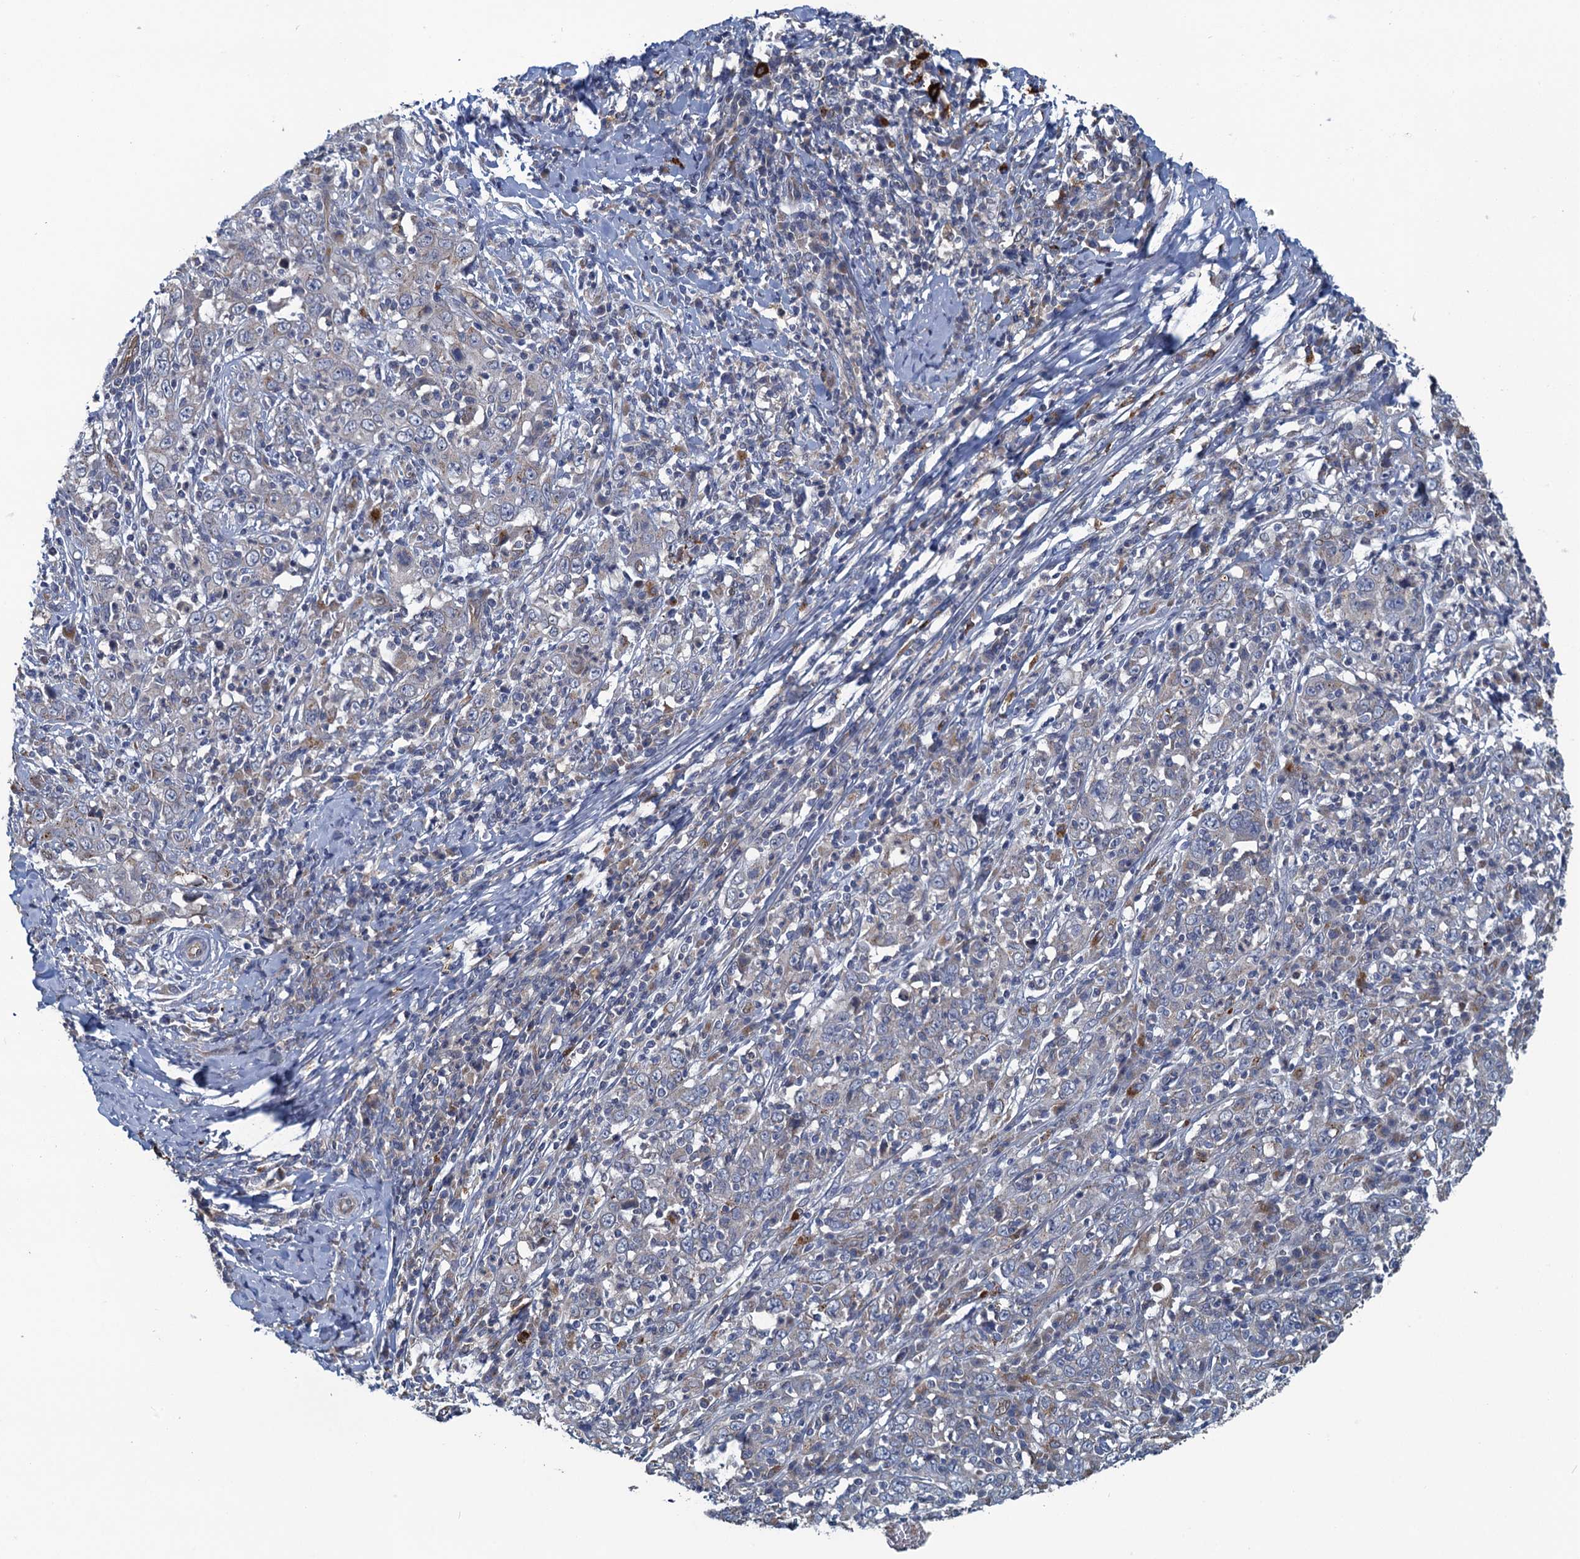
{"staining": {"intensity": "negative", "quantity": "none", "location": "none"}, "tissue": "cervical cancer", "cell_type": "Tumor cells", "image_type": "cancer", "snomed": [{"axis": "morphology", "description": "Squamous cell carcinoma, NOS"}, {"axis": "topography", "description": "Cervix"}], "caption": "Immunohistochemistry of cervical cancer (squamous cell carcinoma) demonstrates no positivity in tumor cells. The staining was performed using DAB (3,3'-diaminobenzidine) to visualize the protein expression in brown, while the nuclei were stained in blue with hematoxylin (Magnification: 20x).", "gene": "KBTBD8", "patient": {"sex": "female", "age": 46}}